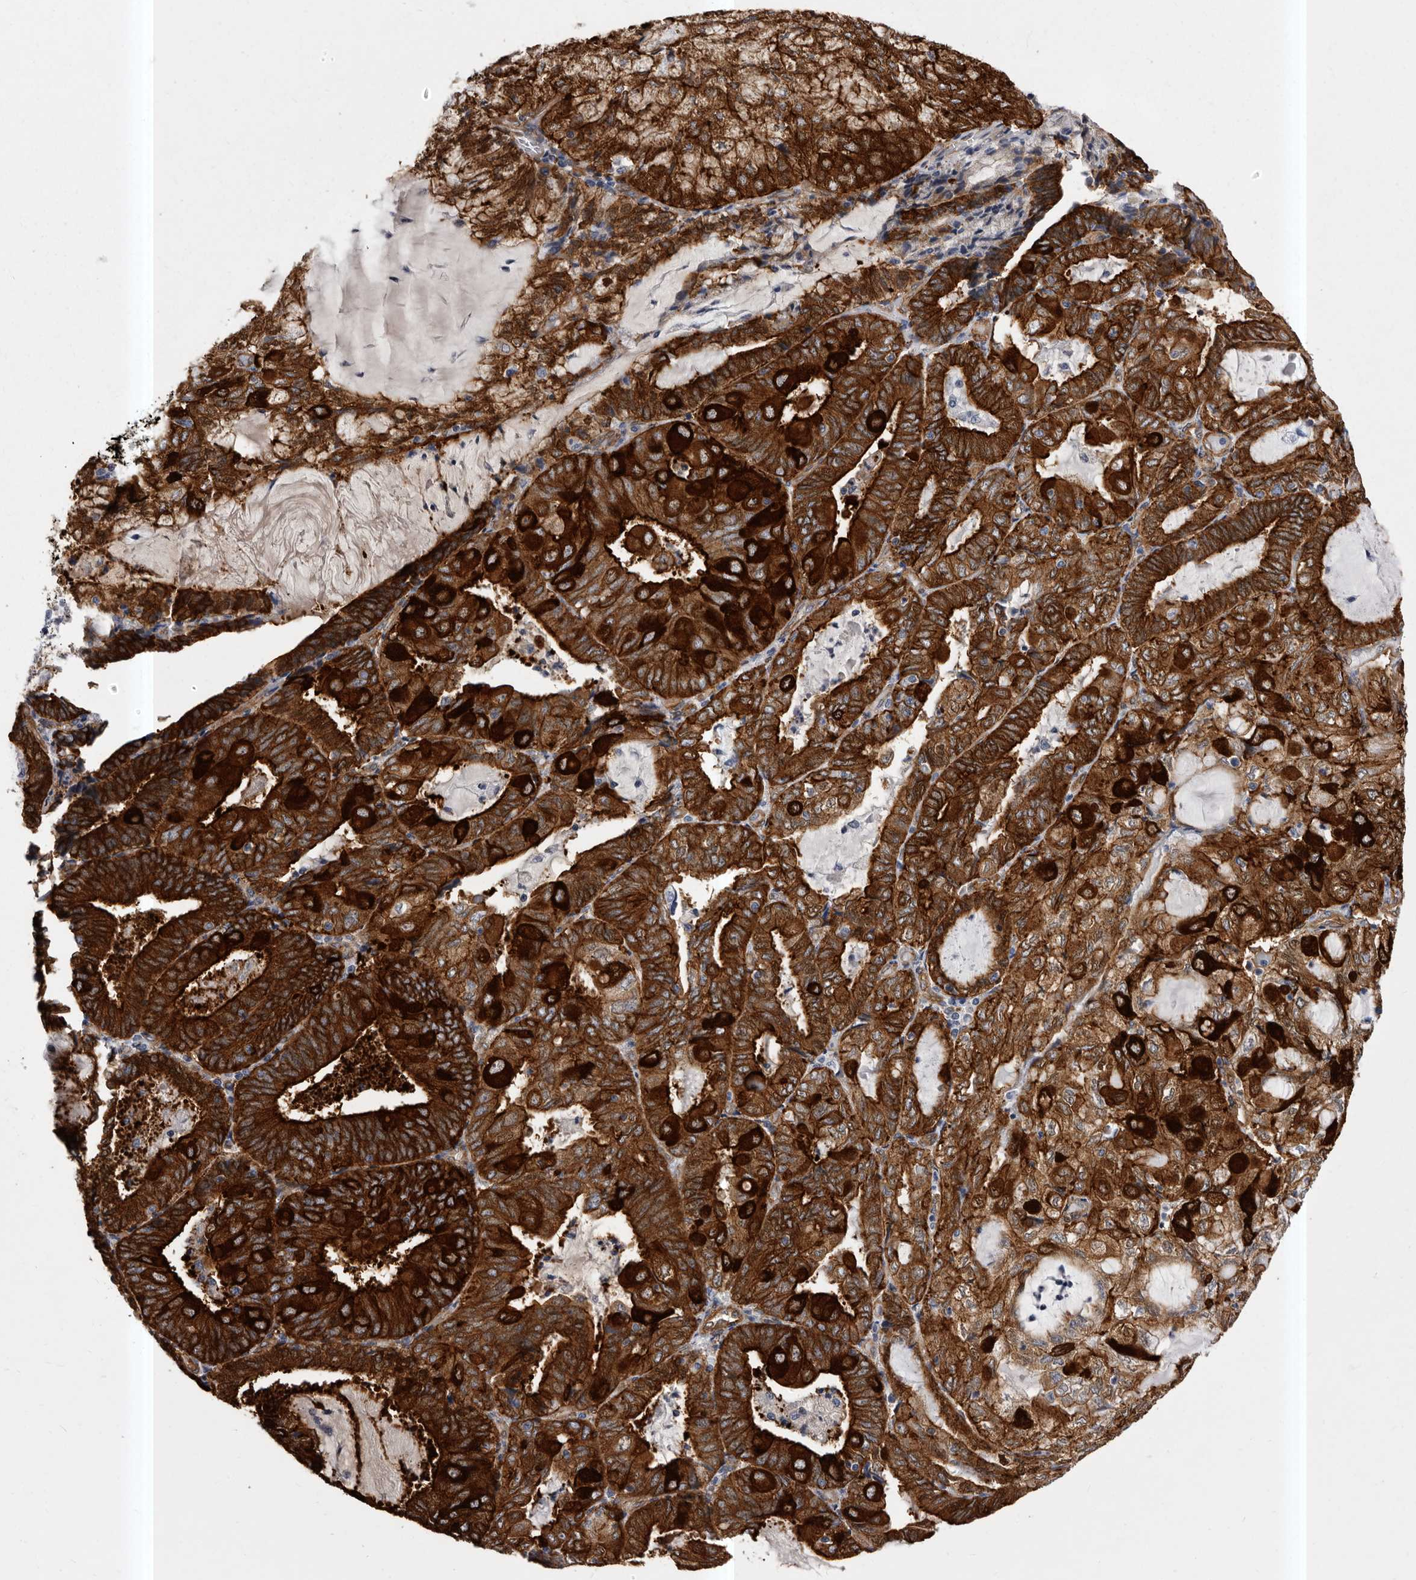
{"staining": {"intensity": "strong", "quantity": ">75%", "location": "cytoplasmic/membranous"}, "tissue": "endometrial cancer", "cell_type": "Tumor cells", "image_type": "cancer", "snomed": [{"axis": "morphology", "description": "Adenocarcinoma, NOS"}, {"axis": "topography", "description": "Endometrium"}], "caption": "An image of endometrial cancer (adenocarcinoma) stained for a protein demonstrates strong cytoplasmic/membranous brown staining in tumor cells.", "gene": "ENAH", "patient": {"sex": "female", "age": 81}}